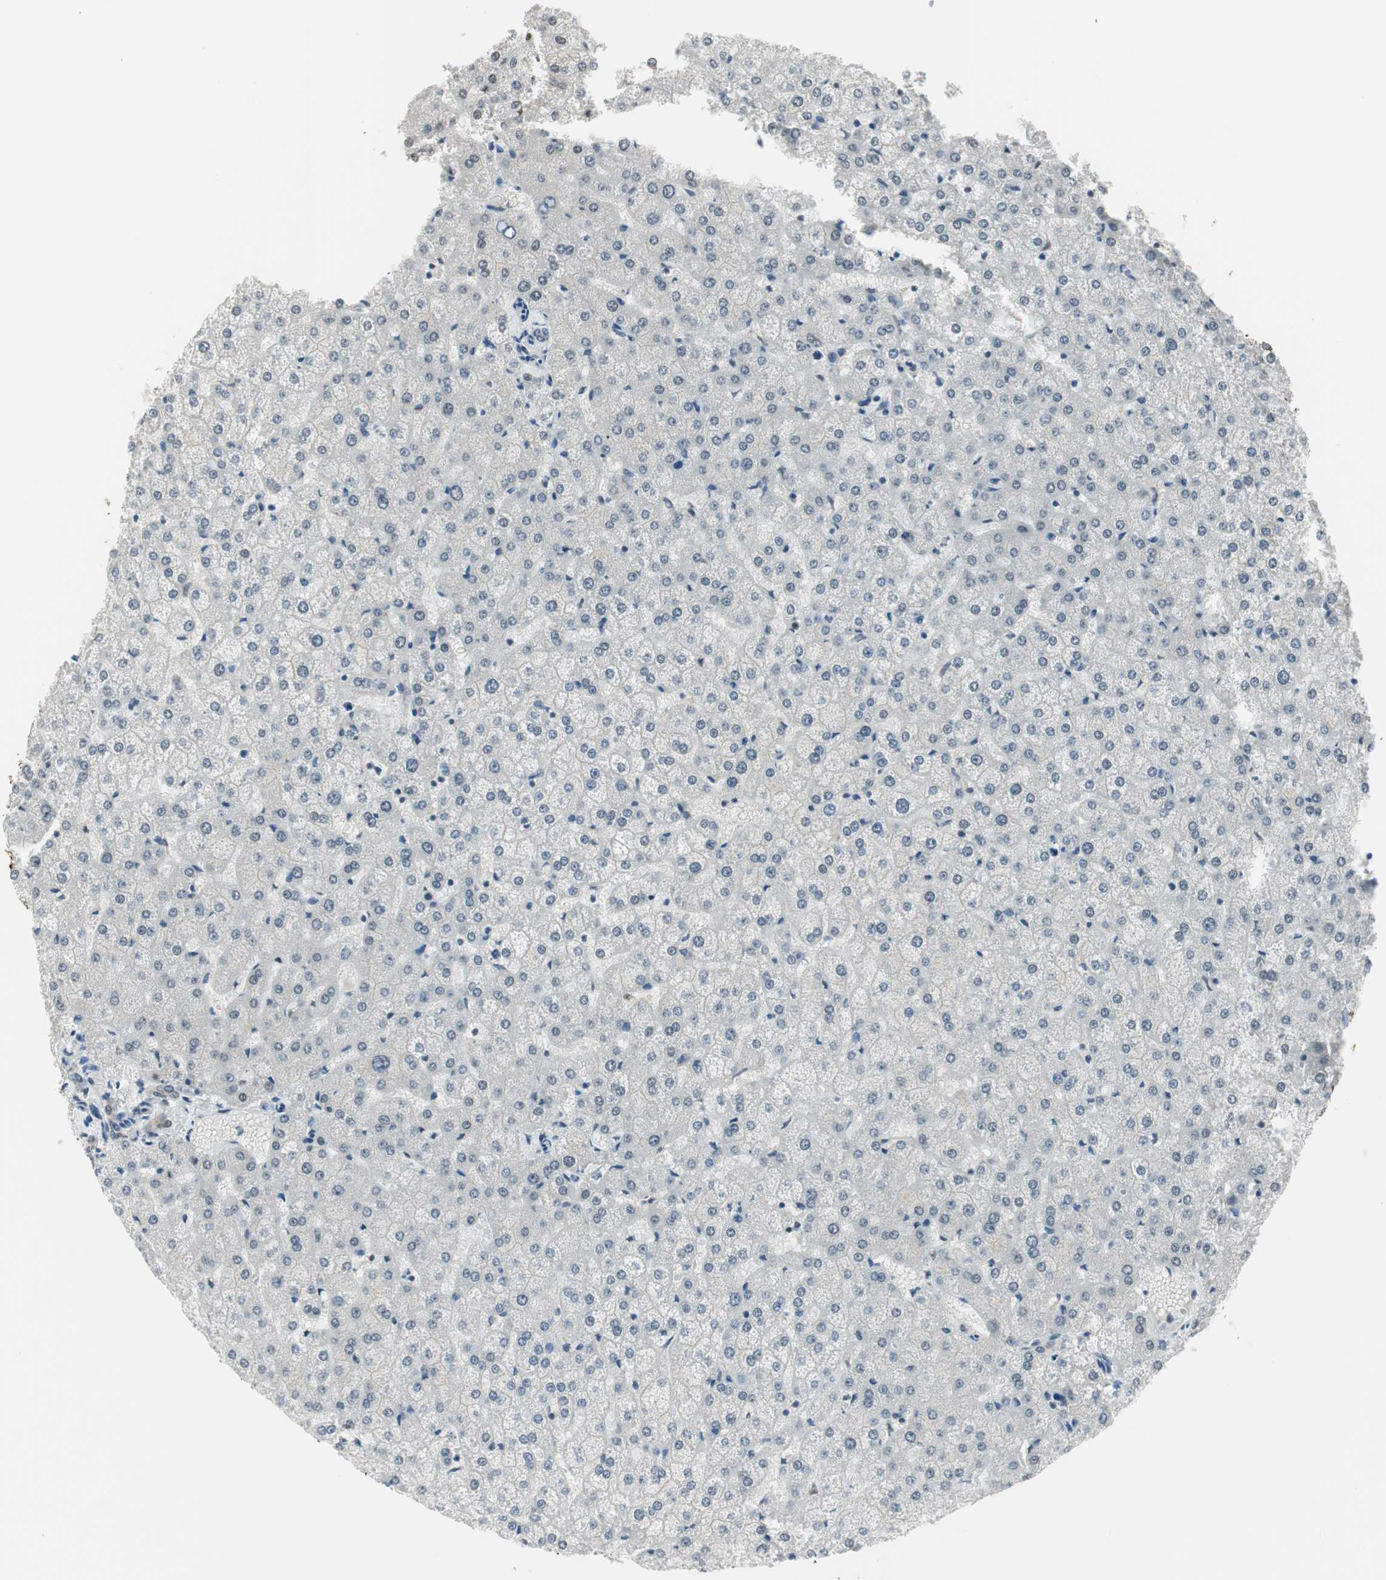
{"staining": {"intensity": "weak", "quantity": ">75%", "location": "nuclear"}, "tissue": "liver", "cell_type": "Cholangiocytes", "image_type": "normal", "snomed": [{"axis": "morphology", "description": "Normal tissue, NOS"}, {"axis": "topography", "description": "Liver"}], "caption": "Immunohistochemistry micrograph of benign human liver stained for a protein (brown), which exhibits low levels of weak nuclear expression in approximately >75% of cholangiocytes.", "gene": "LONP2", "patient": {"sex": "female", "age": 32}}